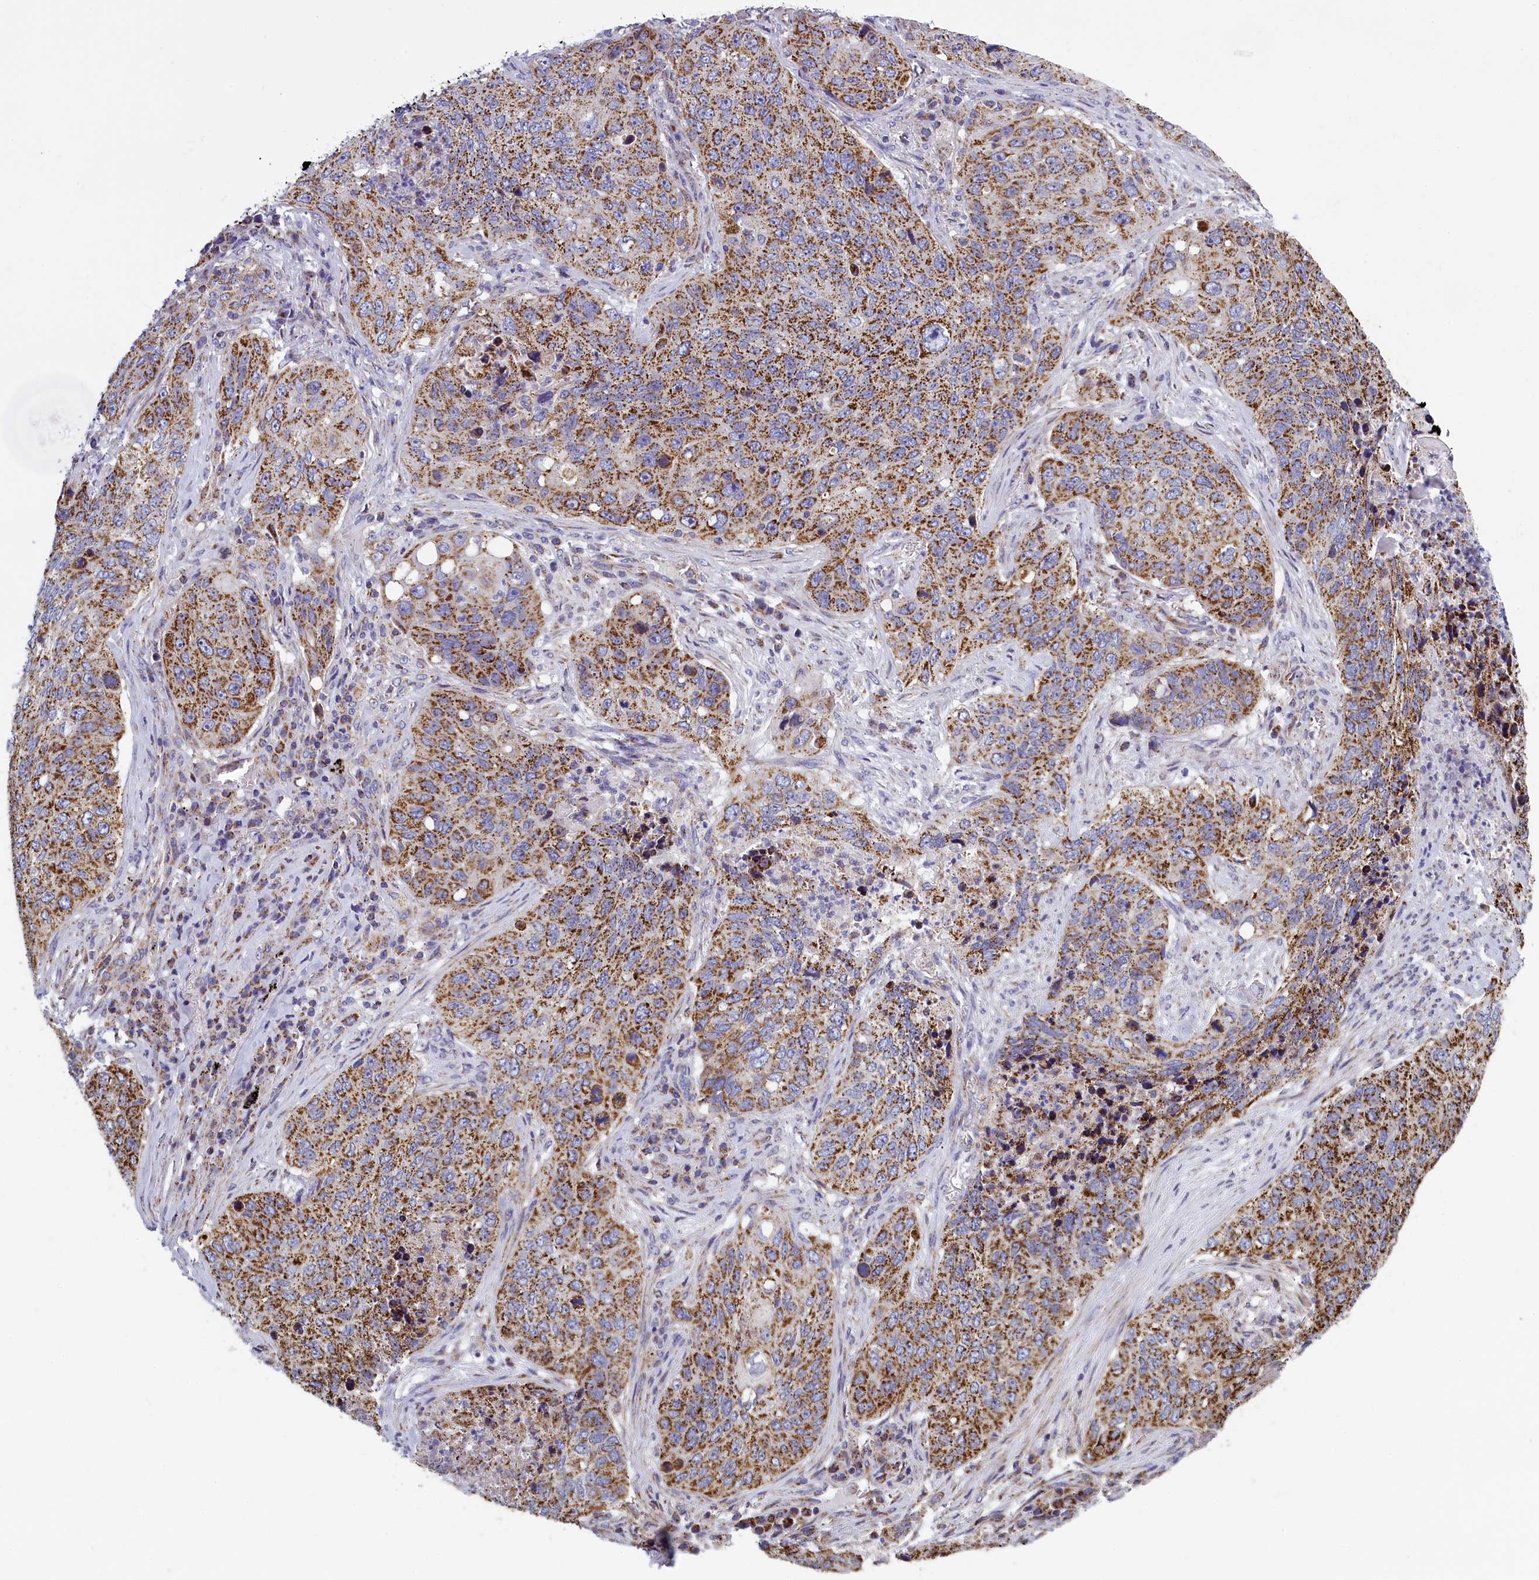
{"staining": {"intensity": "moderate", "quantity": ">75%", "location": "cytoplasmic/membranous"}, "tissue": "lung cancer", "cell_type": "Tumor cells", "image_type": "cancer", "snomed": [{"axis": "morphology", "description": "Squamous cell carcinoma, NOS"}, {"axis": "topography", "description": "Lung"}], "caption": "This image reveals immunohistochemistry staining of lung cancer, with medium moderate cytoplasmic/membranous positivity in about >75% of tumor cells.", "gene": "IFT122", "patient": {"sex": "female", "age": 63}}